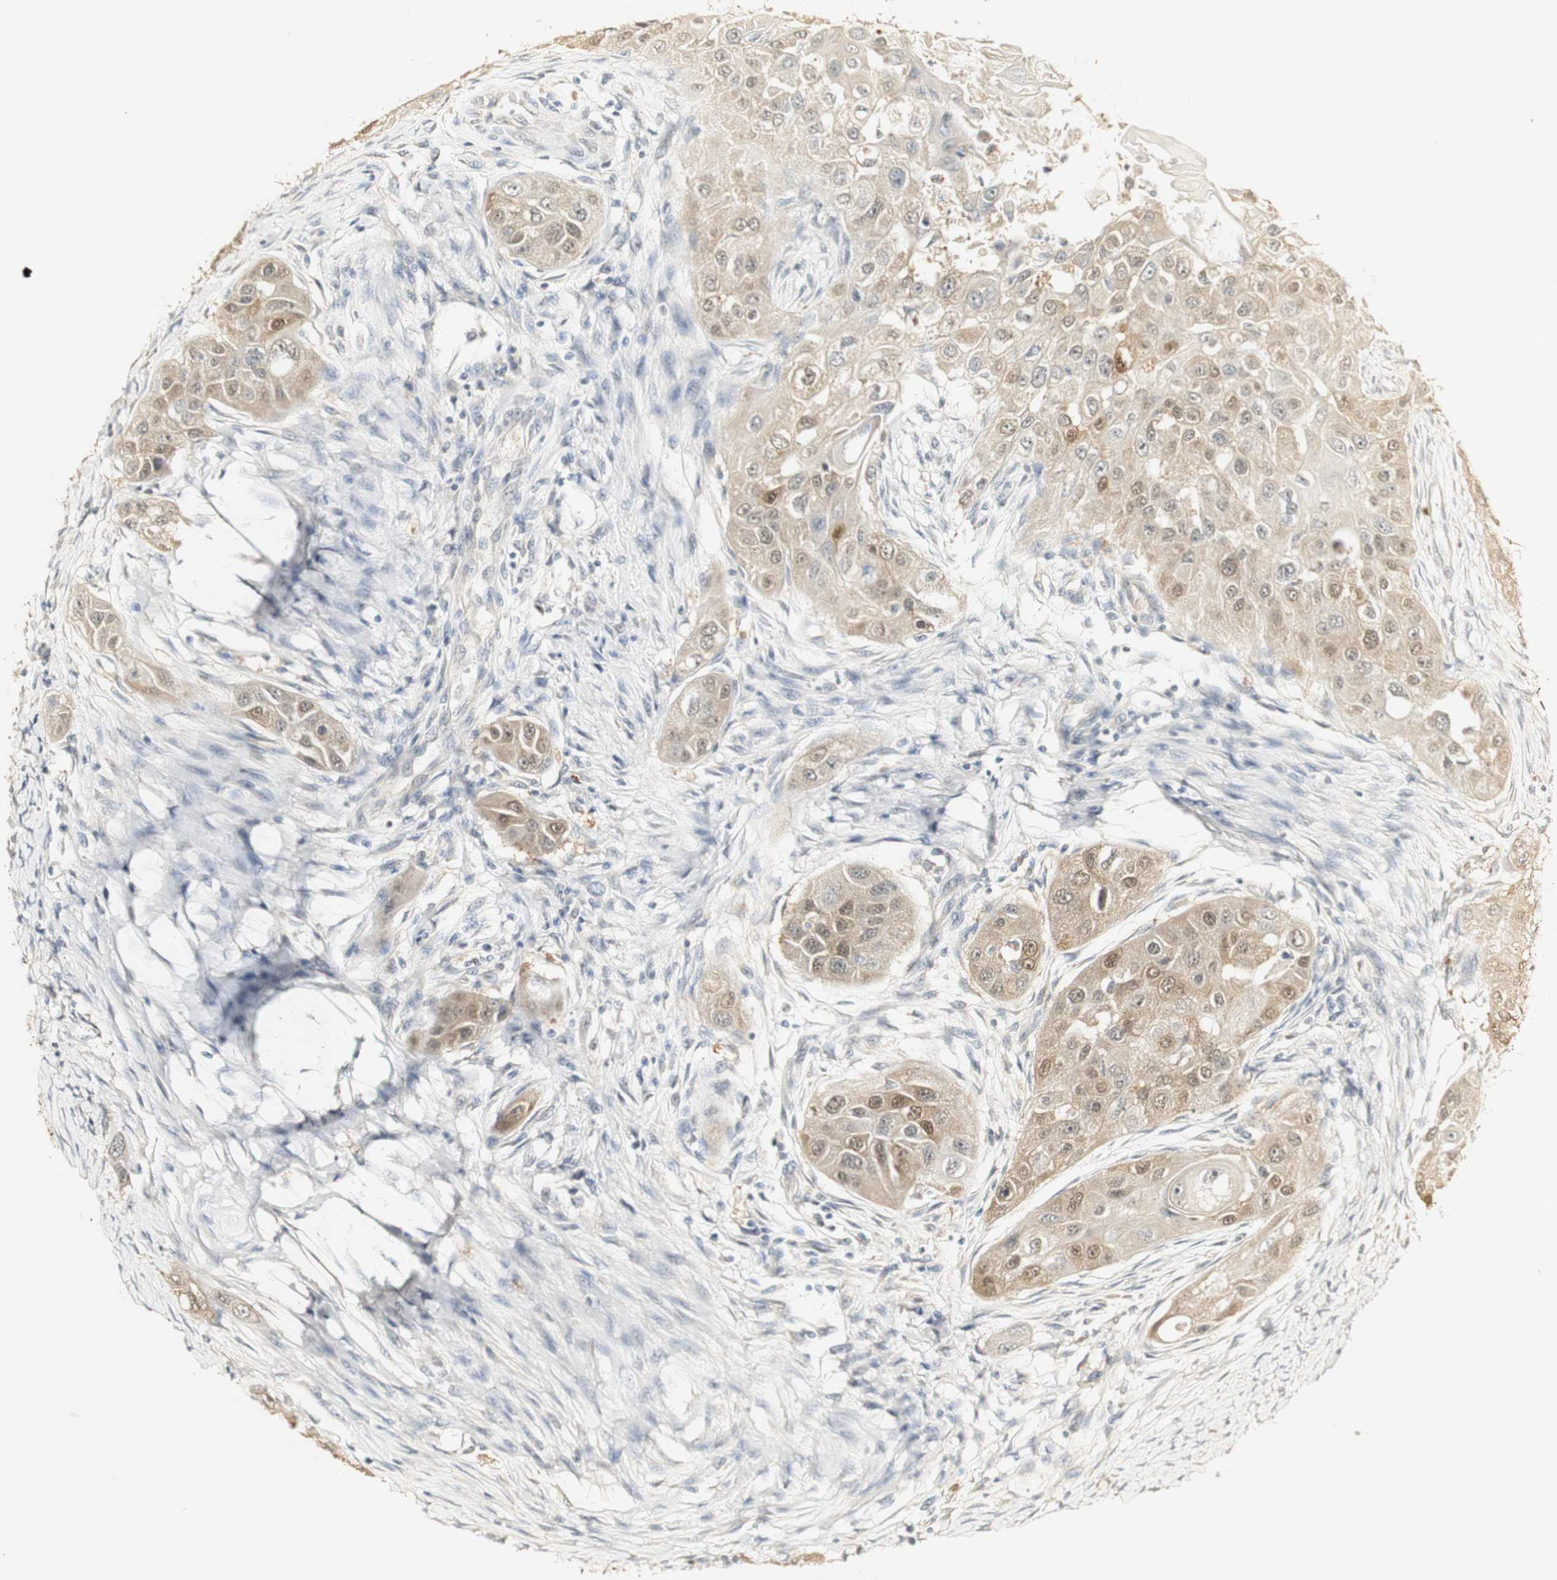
{"staining": {"intensity": "weak", "quantity": ">75%", "location": "cytoplasmic/membranous,nuclear"}, "tissue": "head and neck cancer", "cell_type": "Tumor cells", "image_type": "cancer", "snomed": [{"axis": "morphology", "description": "Normal tissue, NOS"}, {"axis": "morphology", "description": "Squamous cell carcinoma, NOS"}, {"axis": "topography", "description": "Skeletal muscle"}, {"axis": "topography", "description": "Head-Neck"}], "caption": "Weak cytoplasmic/membranous and nuclear expression is identified in approximately >75% of tumor cells in head and neck squamous cell carcinoma. The protein is stained brown, and the nuclei are stained in blue (DAB (3,3'-diaminobenzidine) IHC with brightfield microscopy, high magnification).", "gene": "SYT7", "patient": {"sex": "male", "age": 51}}